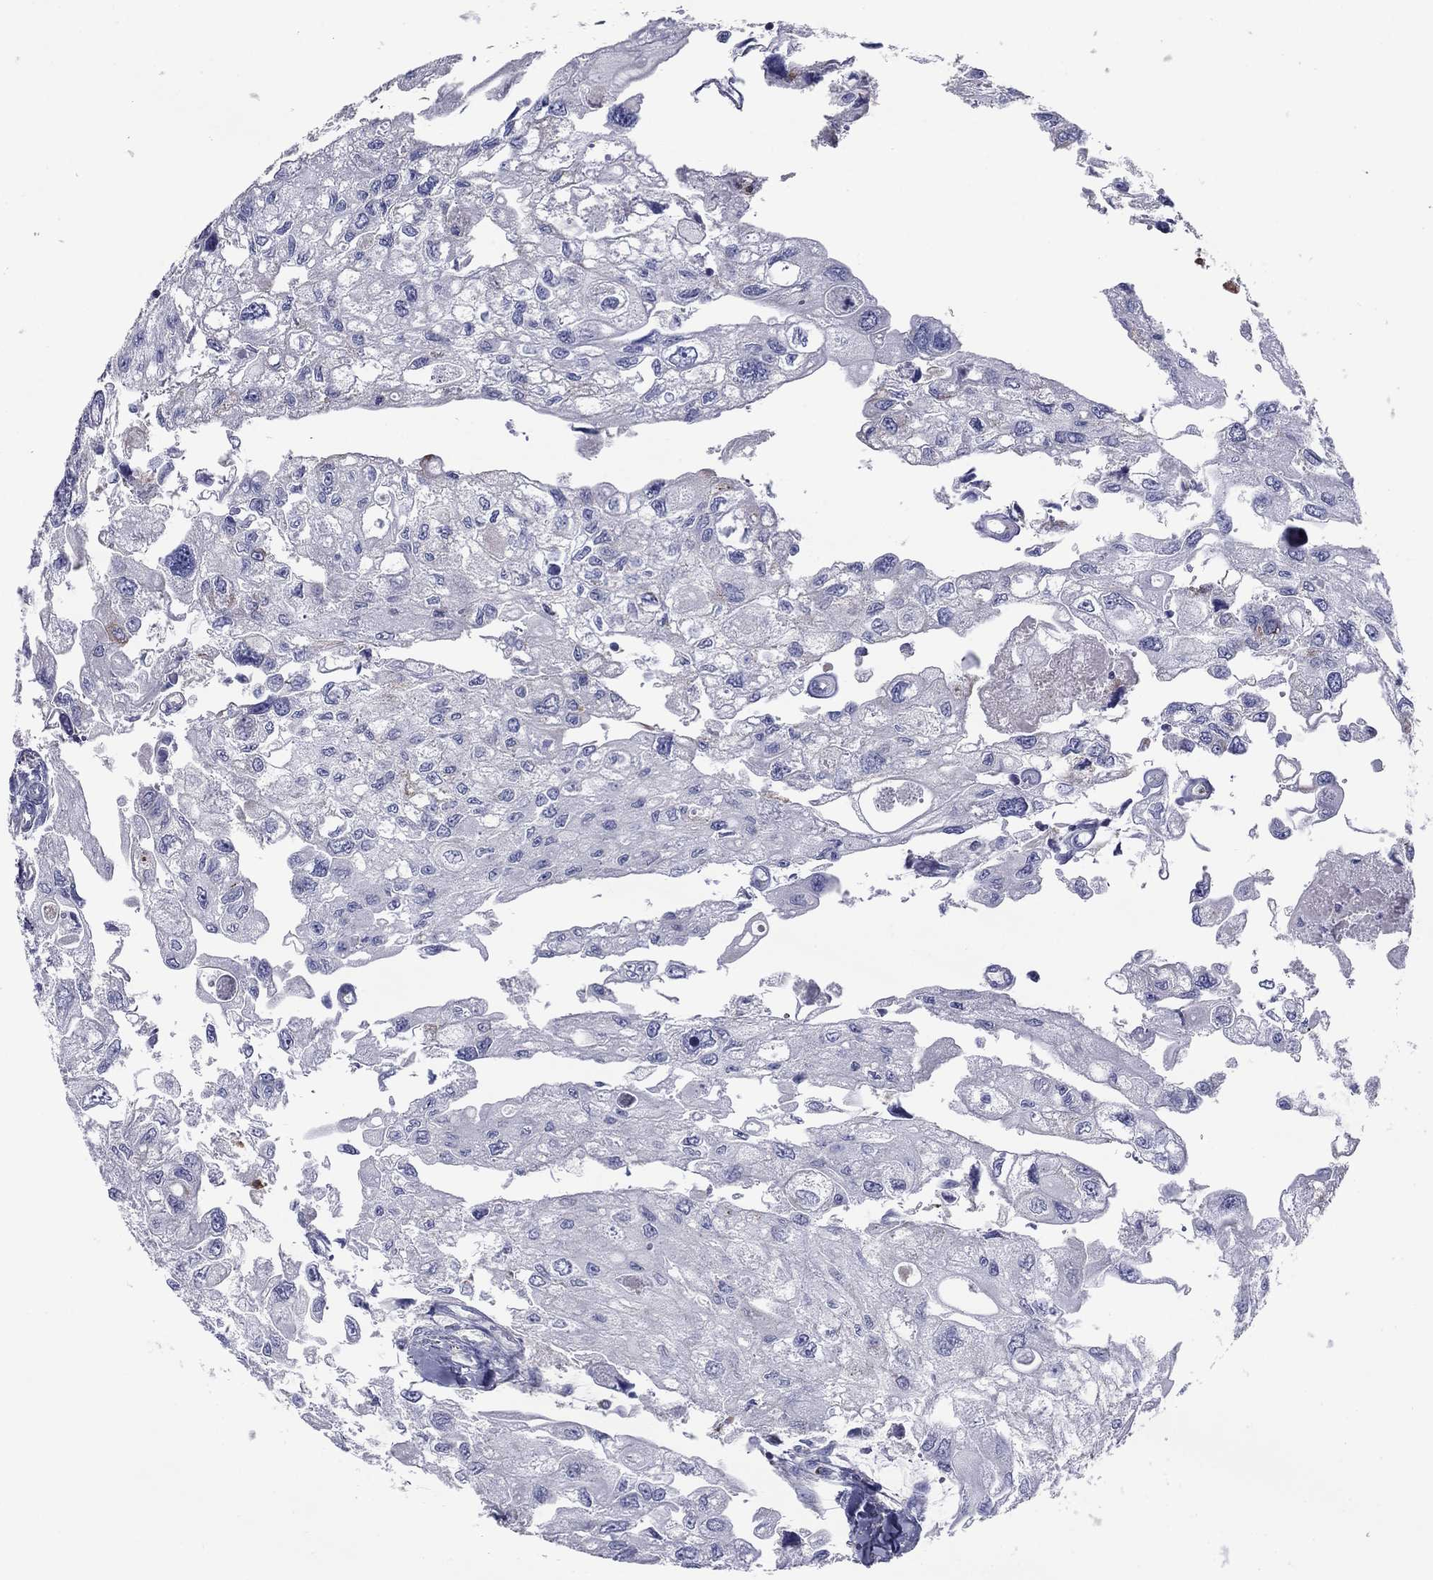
{"staining": {"intensity": "negative", "quantity": "none", "location": "none"}, "tissue": "urothelial cancer", "cell_type": "Tumor cells", "image_type": "cancer", "snomed": [{"axis": "morphology", "description": "Urothelial carcinoma, High grade"}, {"axis": "topography", "description": "Urinary bladder"}], "caption": "DAB immunohistochemical staining of urothelial cancer reveals no significant expression in tumor cells.", "gene": "NDUFA4L2", "patient": {"sex": "male", "age": 59}}